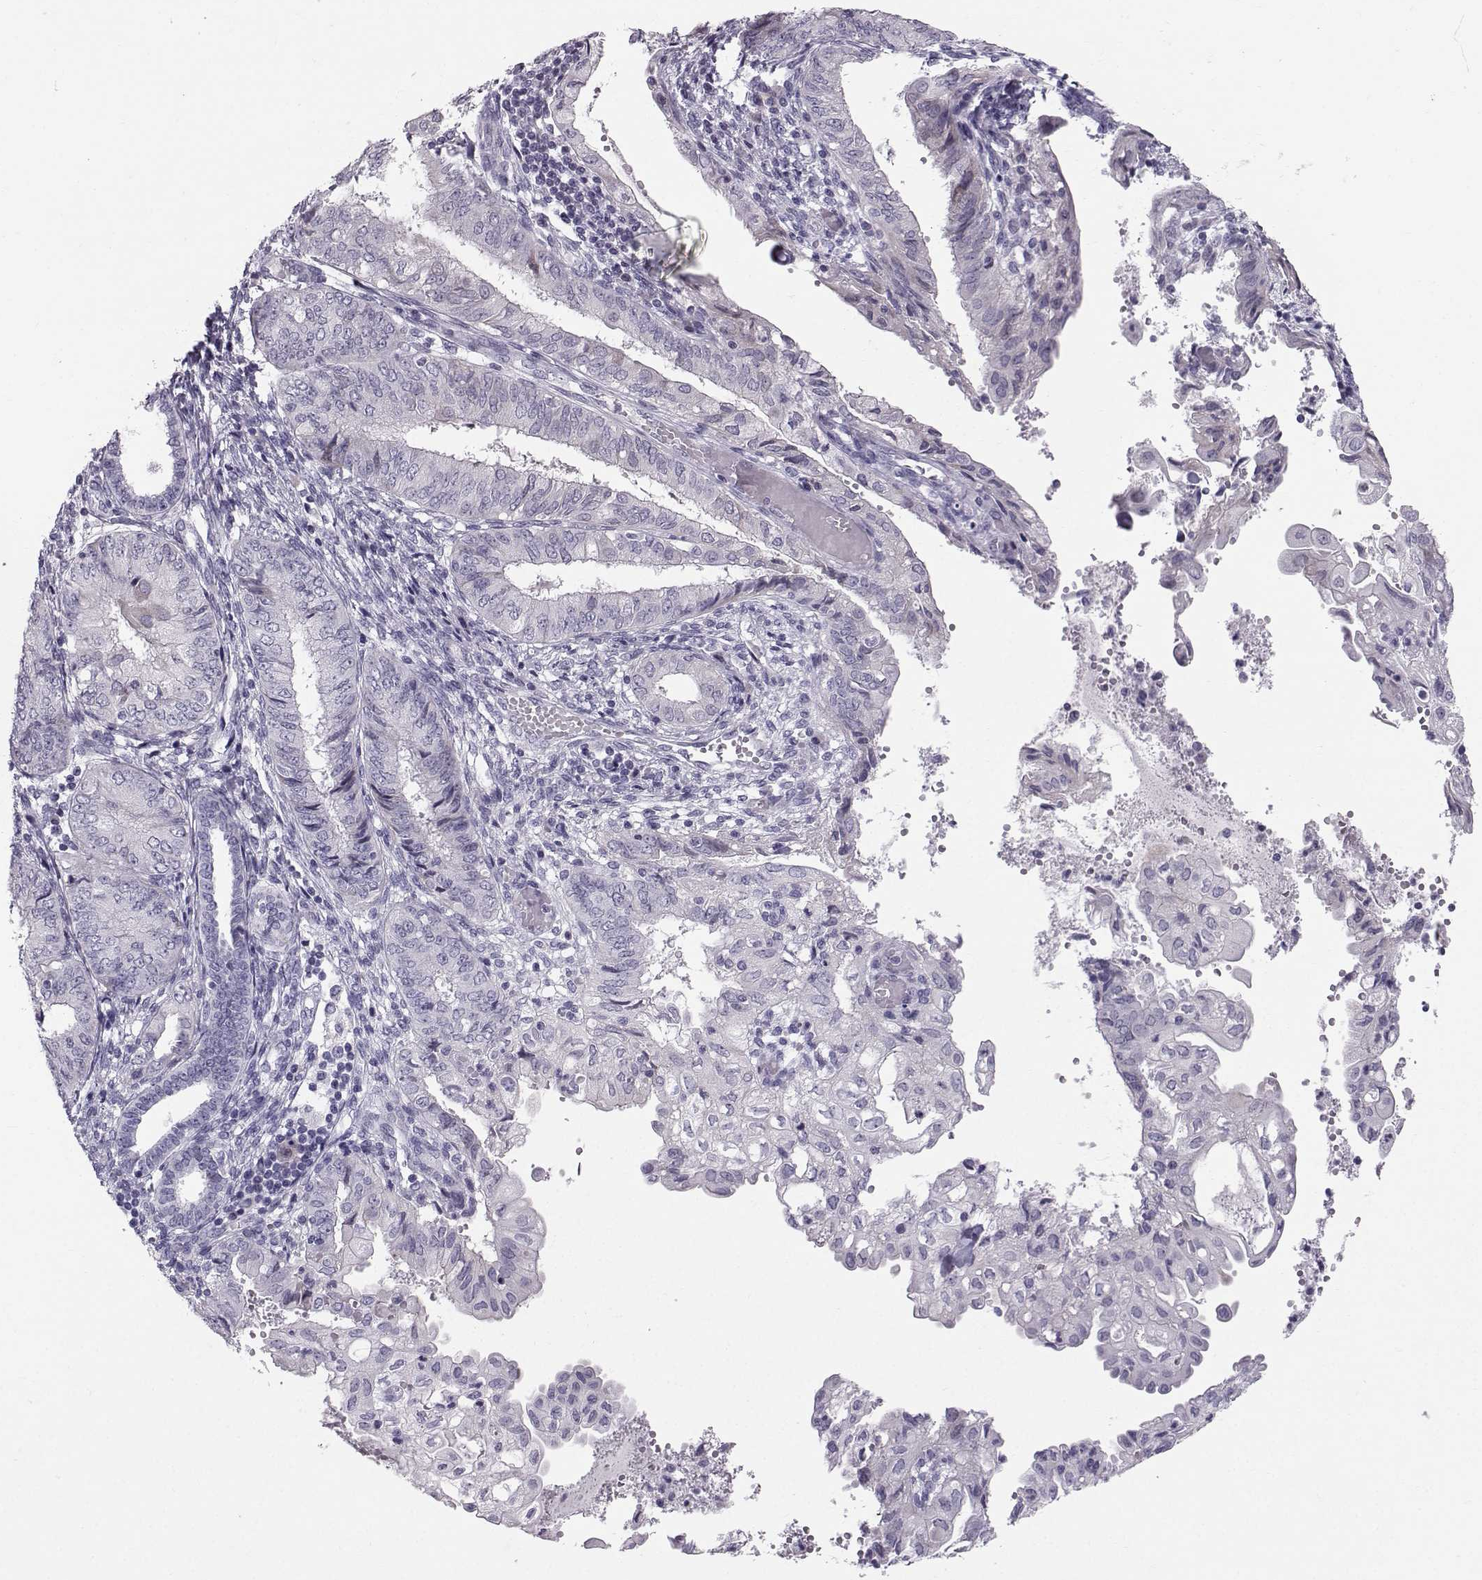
{"staining": {"intensity": "negative", "quantity": "none", "location": "none"}, "tissue": "endometrial cancer", "cell_type": "Tumor cells", "image_type": "cancer", "snomed": [{"axis": "morphology", "description": "Adenocarcinoma, NOS"}, {"axis": "topography", "description": "Endometrium"}], "caption": "Adenocarcinoma (endometrial) was stained to show a protein in brown. There is no significant positivity in tumor cells. The staining is performed using DAB brown chromogen with nuclei counter-stained in using hematoxylin.", "gene": "DMRT3", "patient": {"sex": "female", "age": 68}}